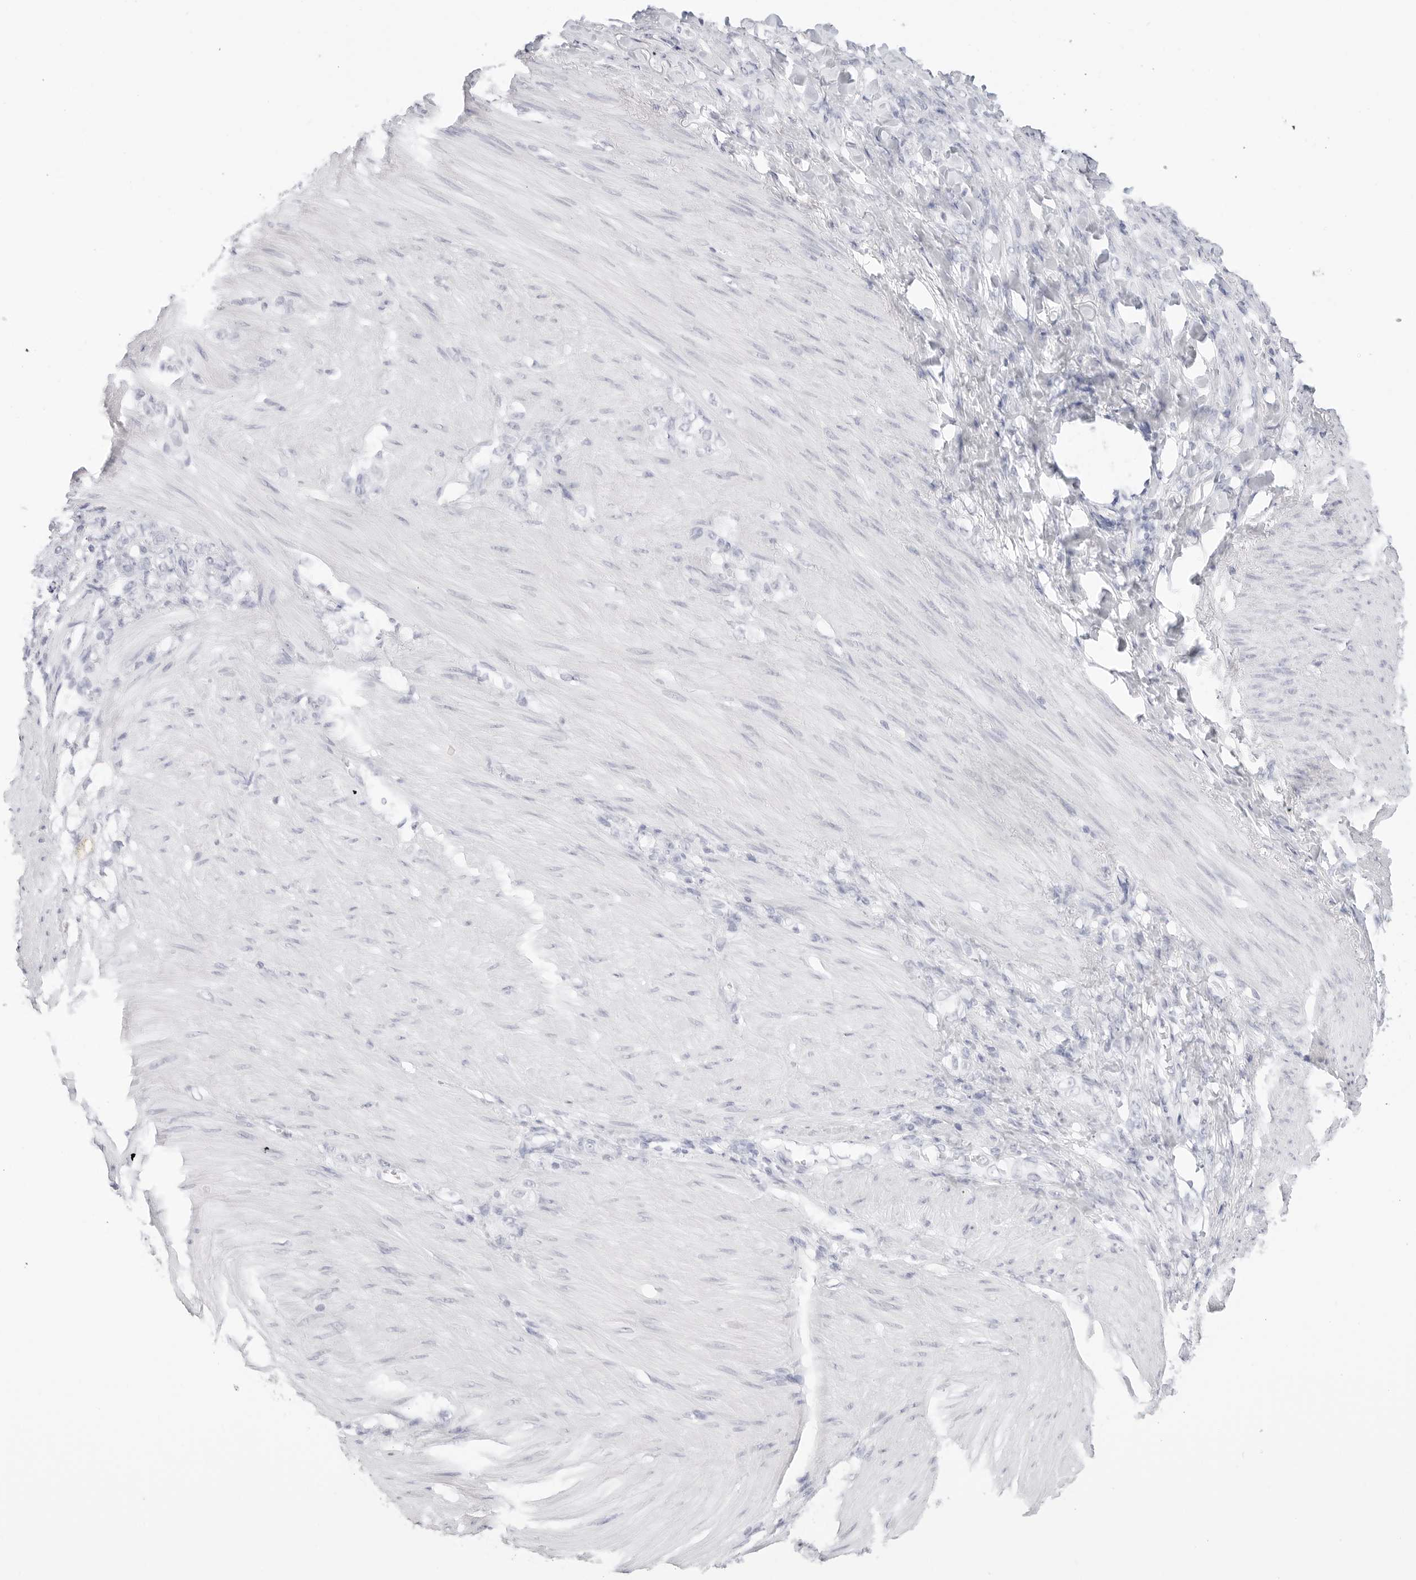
{"staining": {"intensity": "negative", "quantity": "none", "location": "none"}, "tissue": "stomach cancer", "cell_type": "Tumor cells", "image_type": "cancer", "snomed": [{"axis": "morphology", "description": "Normal tissue, NOS"}, {"axis": "morphology", "description": "Adenocarcinoma, NOS"}, {"axis": "topography", "description": "Stomach"}], "caption": "High magnification brightfield microscopy of adenocarcinoma (stomach) stained with DAB (3,3'-diaminobenzidine) (brown) and counterstained with hematoxylin (blue): tumor cells show no significant staining.", "gene": "TFF2", "patient": {"sex": "male", "age": 82}}